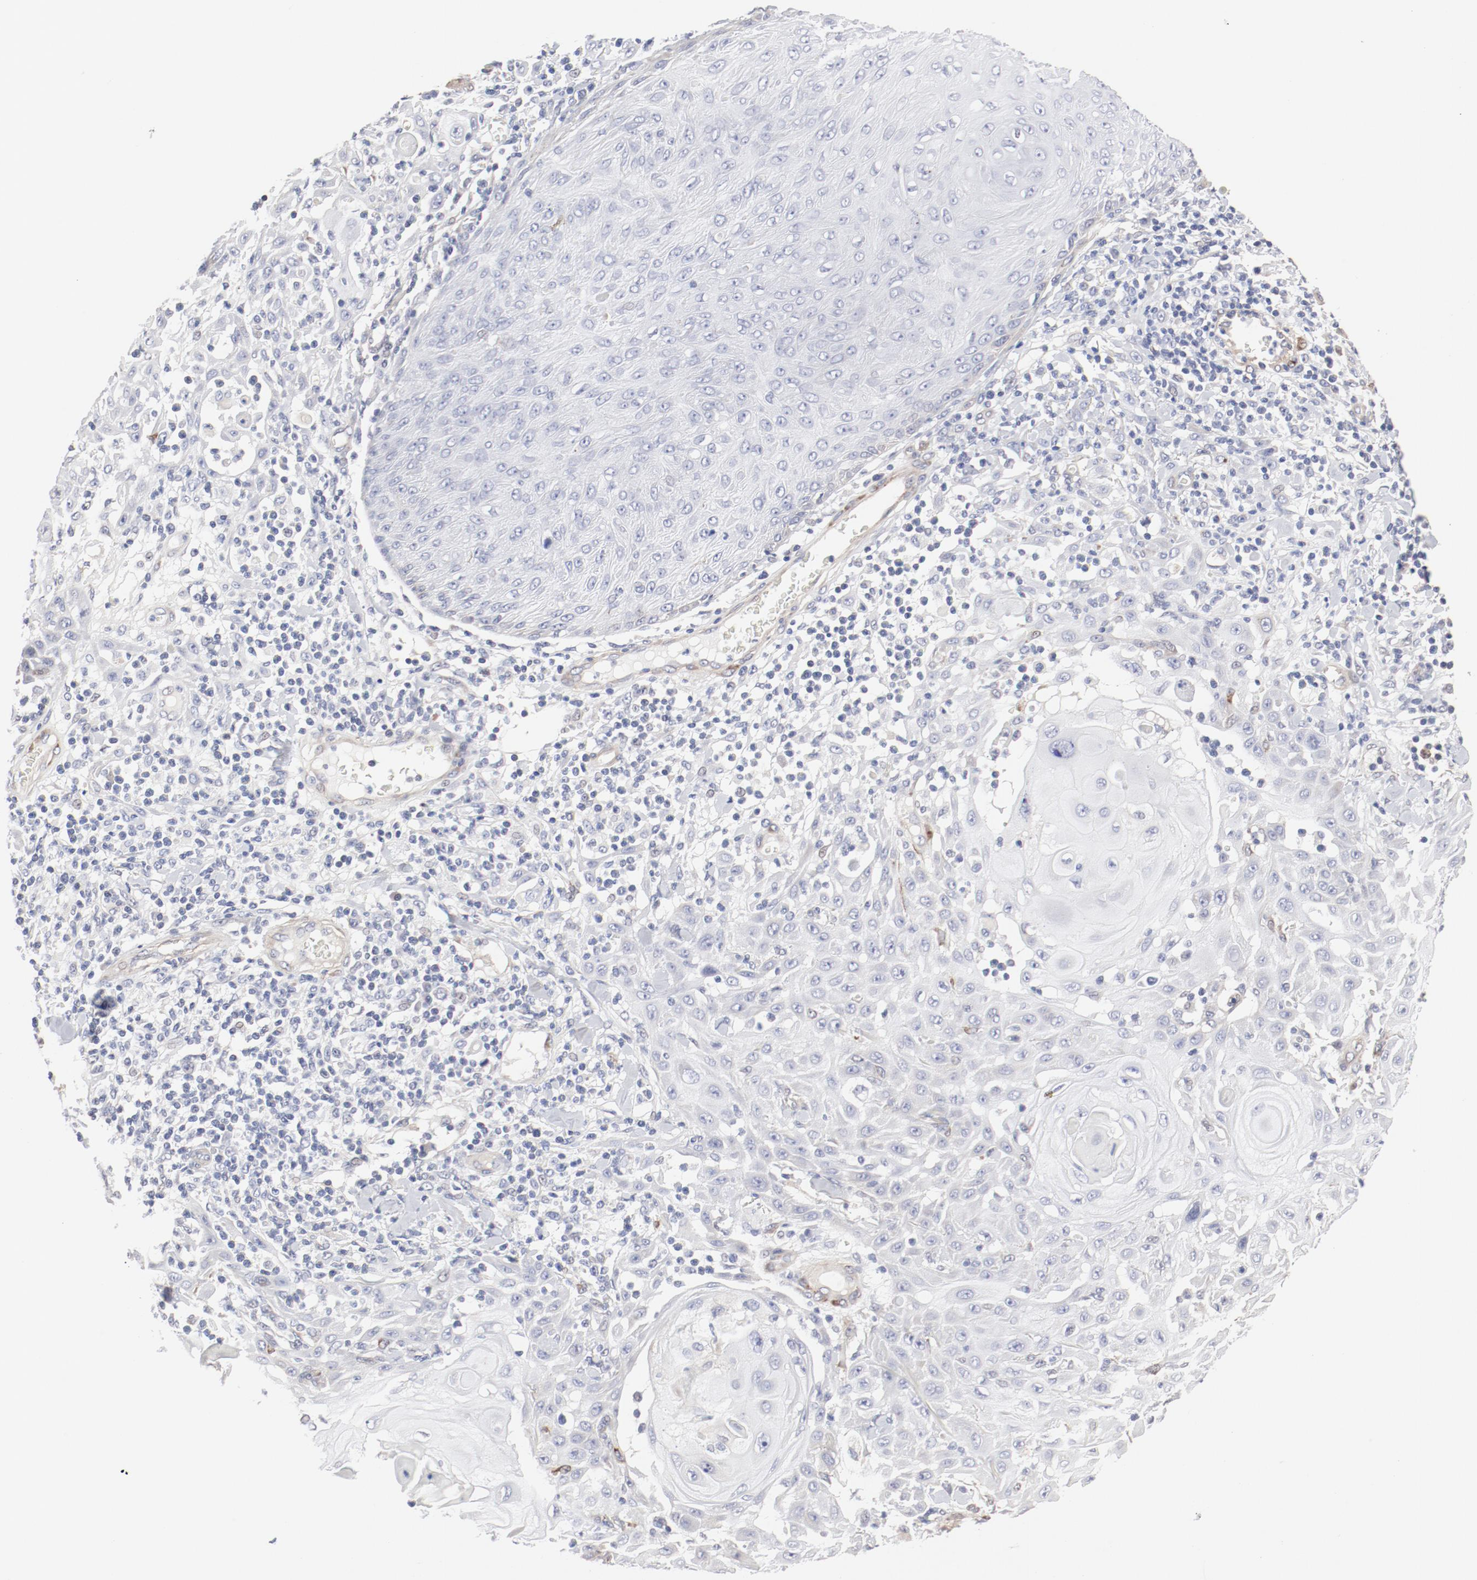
{"staining": {"intensity": "negative", "quantity": "none", "location": "none"}, "tissue": "skin cancer", "cell_type": "Tumor cells", "image_type": "cancer", "snomed": [{"axis": "morphology", "description": "Squamous cell carcinoma, NOS"}, {"axis": "topography", "description": "Skin"}], "caption": "IHC micrograph of human skin cancer stained for a protein (brown), which demonstrates no positivity in tumor cells.", "gene": "MAGED4", "patient": {"sex": "male", "age": 24}}